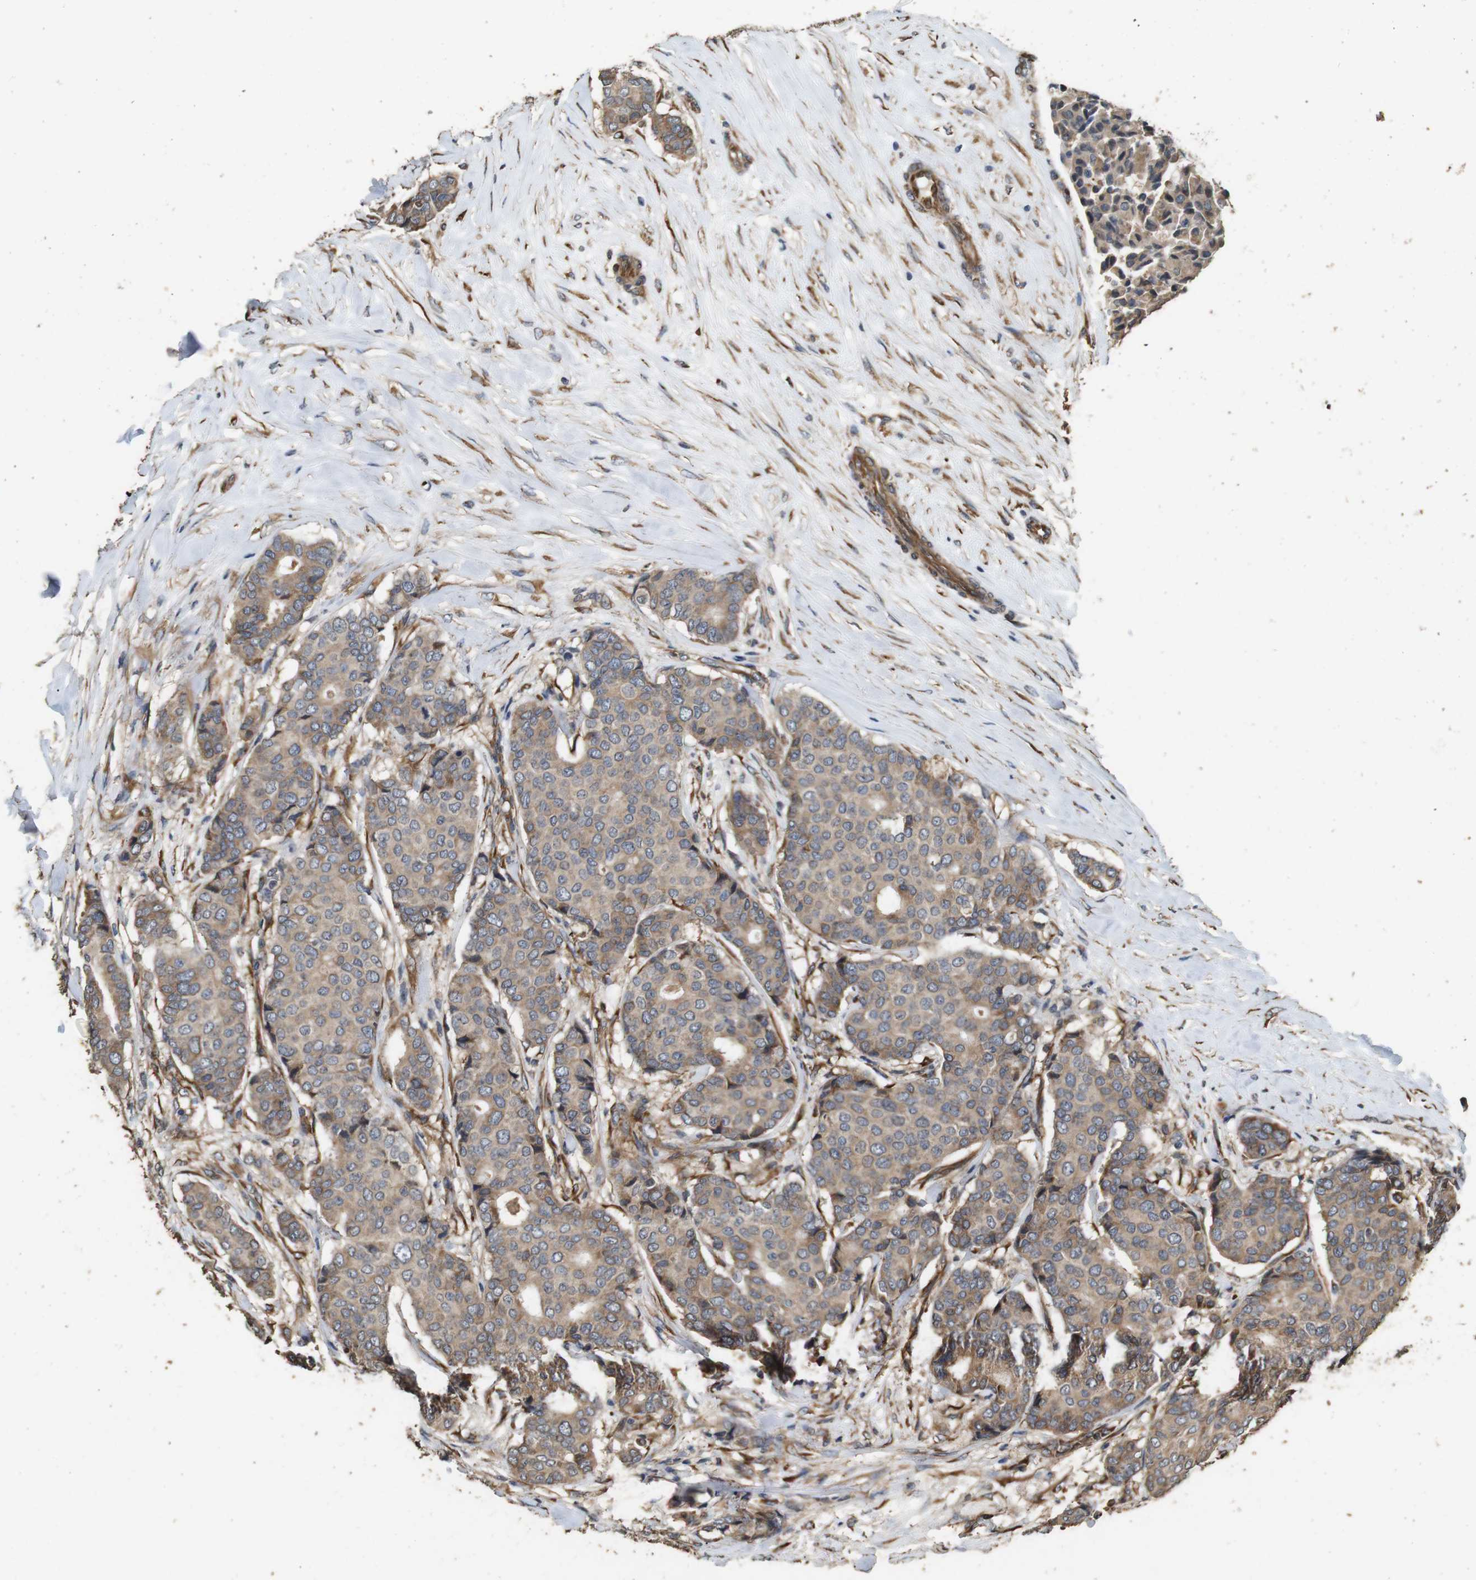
{"staining": {"intensity": "weak", "quantity": ">75%", "location": "cytoplasmic/membranous"}, "tissue": "breast cancer", "cell_type": "Tumor cells", "image_type": "cancer", "snomed": [{"axis": "morphology", "description": "Duct carcinoma"}, {"axis": "topography", "description": "Breast"}], "caption": "This micrograph displays breast invasive ductal carcinoma stained with immunohistochemistry to label a protein in brown. The cytoplasmic/membranous of tumor cells show weak positivity for the protein. Nuclei are counter-stained blue.", "gene": "CNPY4", "patient": {"sex": "female", "age": 75}}